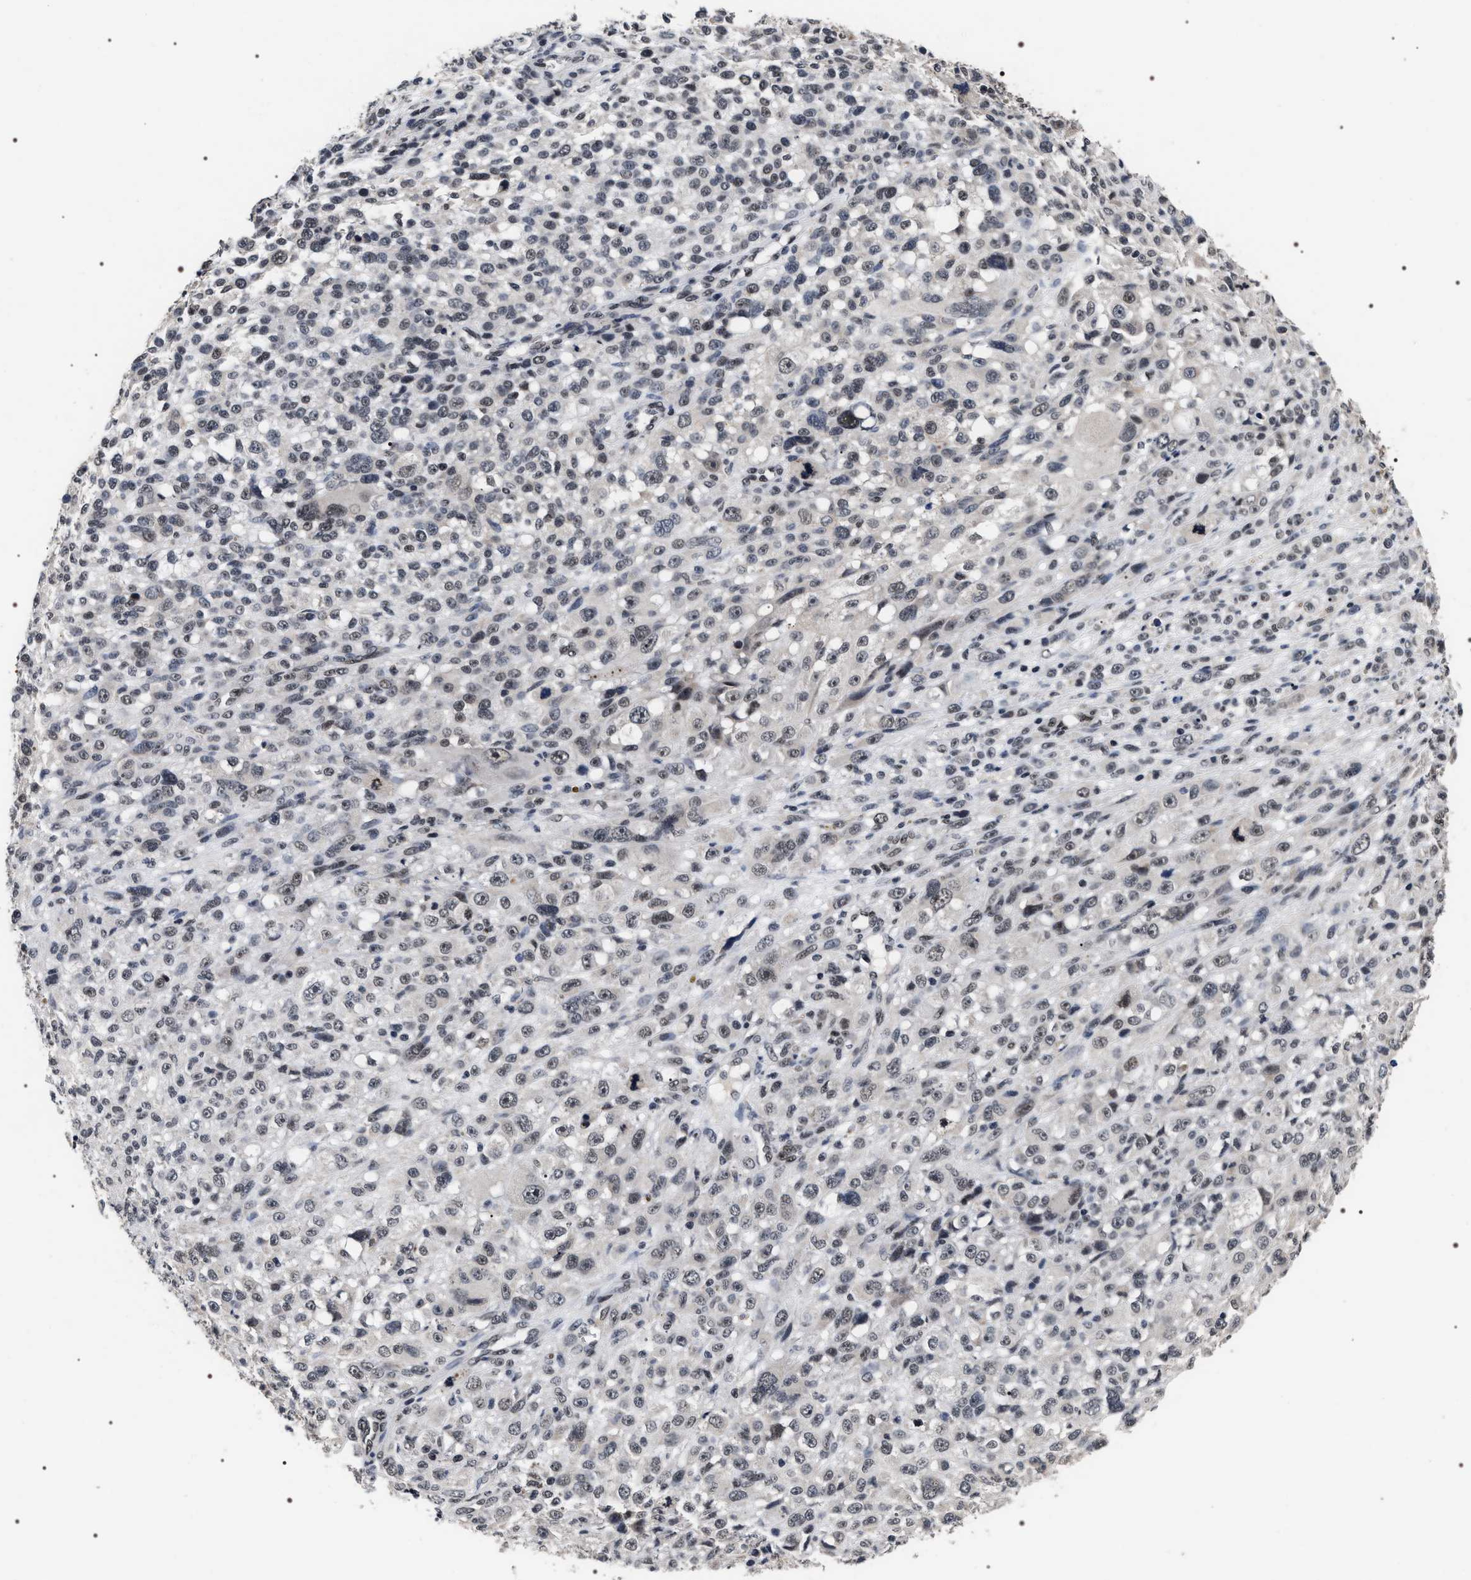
{"staining": {"intensity": "weak", "quantity": "<25%", "location": "nuclear"}, "tissue": "melanoma", "cell_type": "Tumor cells", "image_type": "cancer", "snomed": [{"axis": "morphology", "description": "Malignant melanoma, NOS"}, {"axis": "topography", "description": "Skin"}], "caption": "DAB immunohistochemical staining of melanoma displays no significant expression in tumor cells. (DAB IHC, high magnification).", "gene": "RRP1B", "patient": {"sex": "female", "age": 55}}